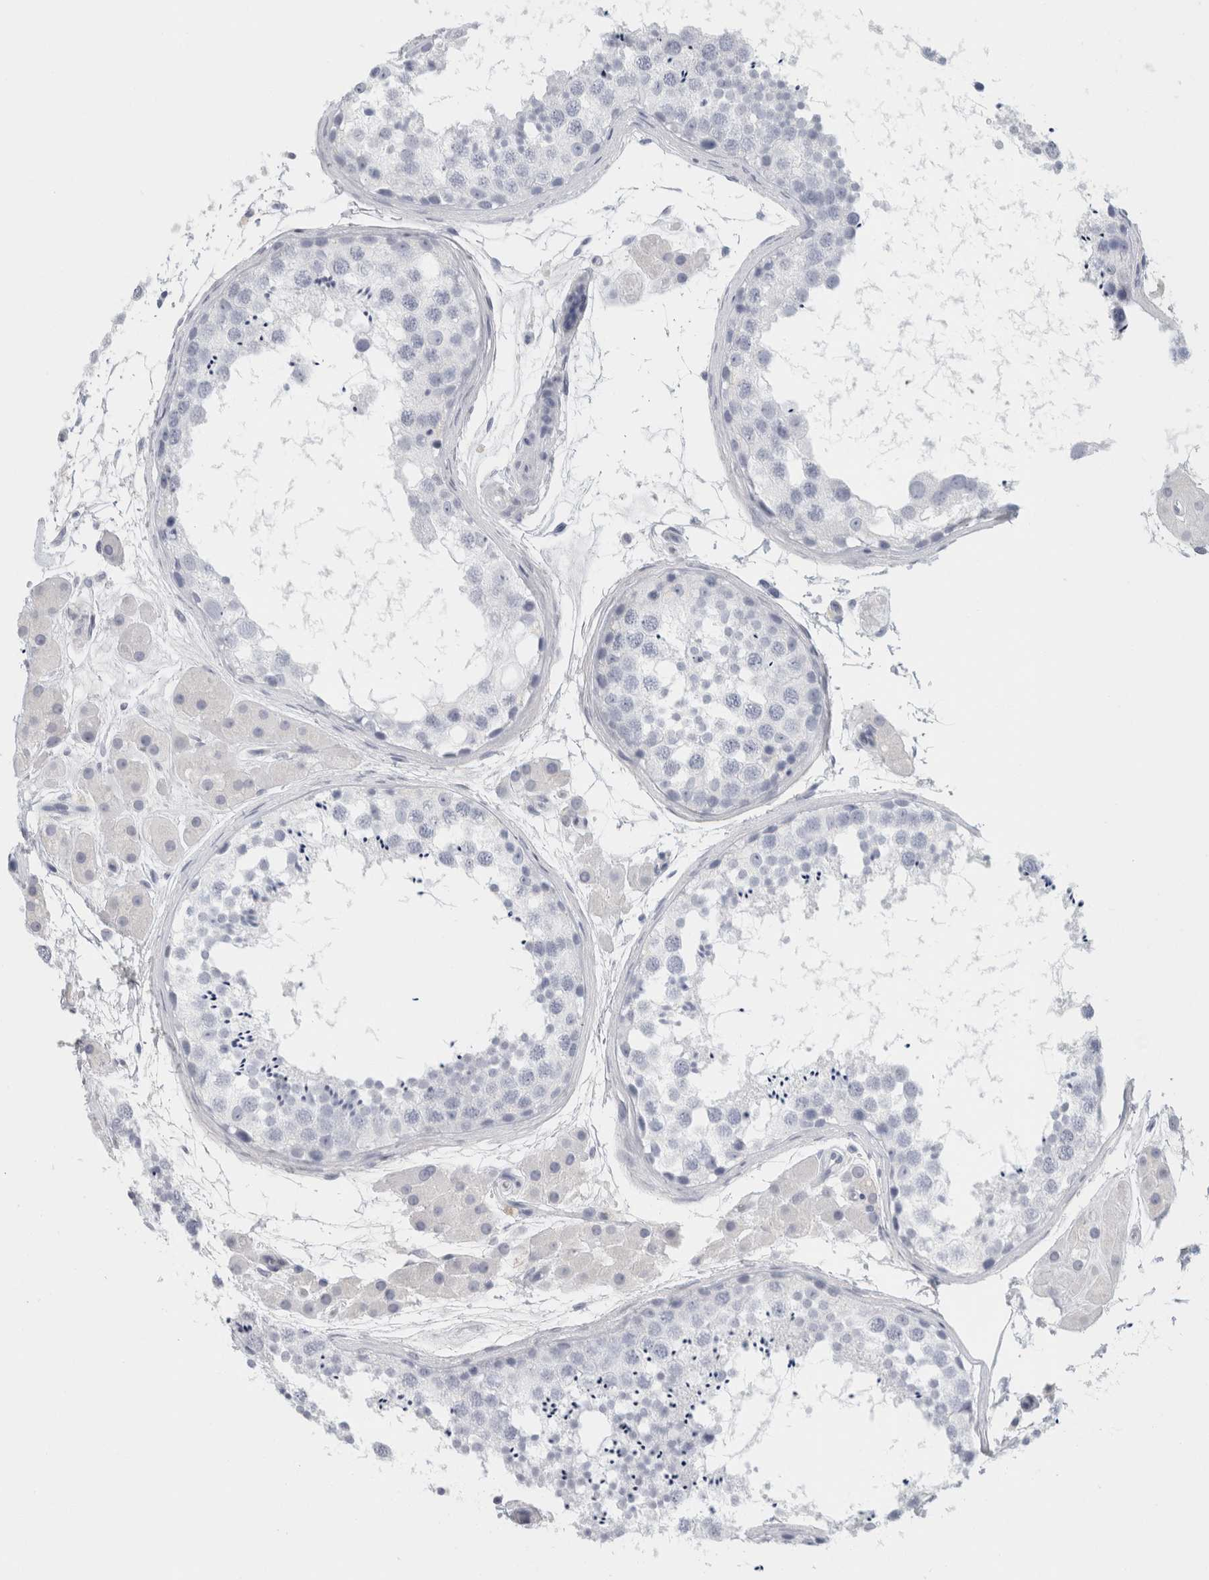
{"staining": {"intensity": "negative", "quantity": "none", "location": "none"}, "tissue": "testis", "cell_type": "Cells in seminiferous ducts", "image_type": "normal", "snomed": [{"axis": "morphology", "description": "Normal tissue, NOS"}, {"axis": "topography", "description": "Testis"}], "caption": "Immunohistochemistry of unremarkable testis reveals no expression in cells in seminiferous ducts.", "gene": "TSPAN8", "patient": {"sex": "male", "age": 56}}